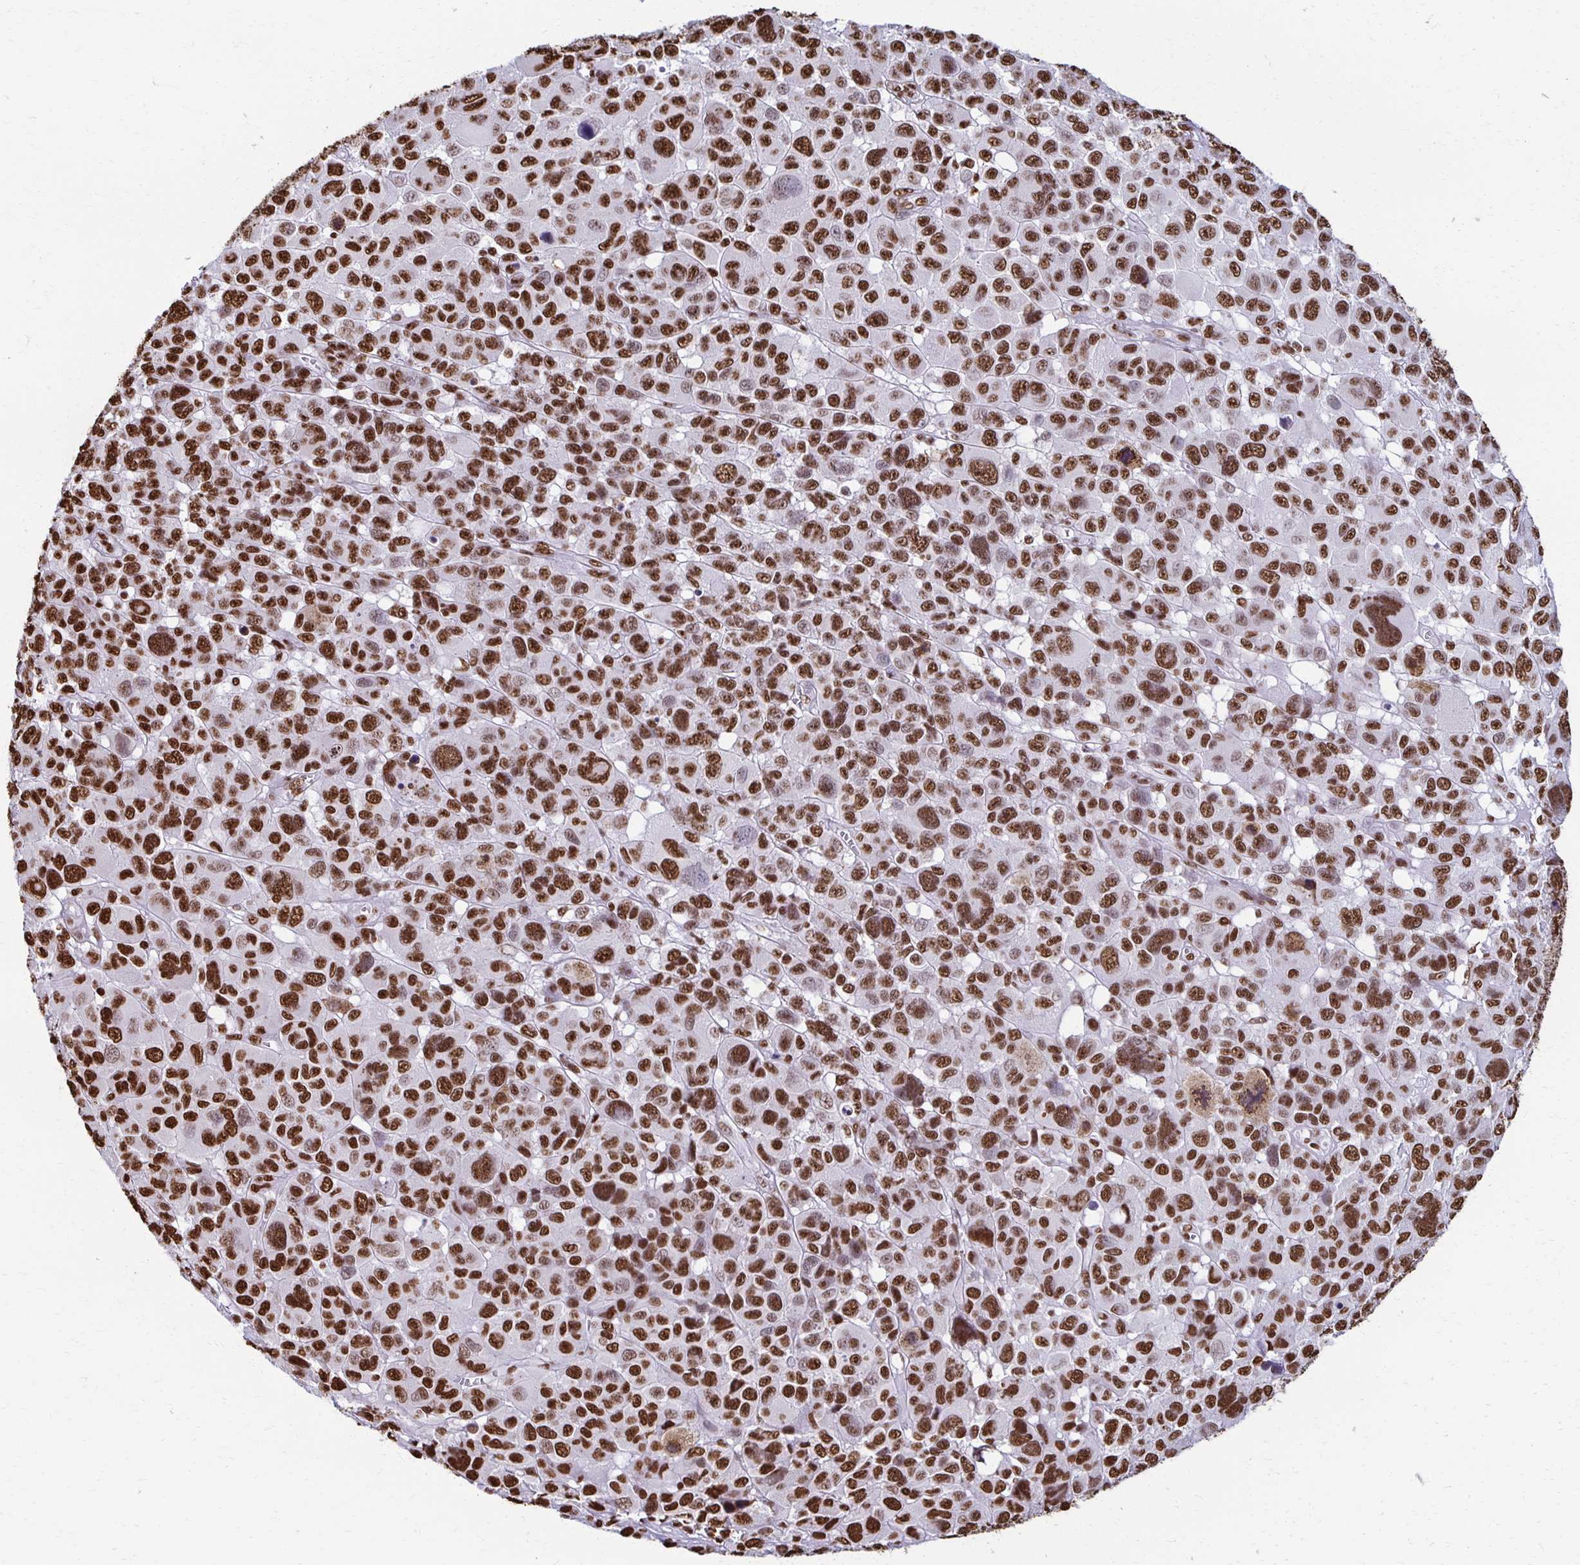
{"staining": {"intensity": "strong", "quantity": ">75%", "location": "nuclear"}, "tissue": "melanoma", "cell_type": "Tumor cells", "image_type": "cancer", "snomed": [{"axis": "morphology", "description": "Malignant melanoma, NOS"}, {"axis": "topography", "description": "Skin"}], "caption": "Immunohistochemistry of malignant melanoma exhibits high levels of strong nuclear staining in approximately >75% of tumor cells. The staining is performed using DAB (3,3'-diaminobenzidine) brown chromogen to label protein expression. The nuclei are counter-stained blue using hematoxylin.", "gene": "NONO", "patient": {"sex": "female", "age": 66}}